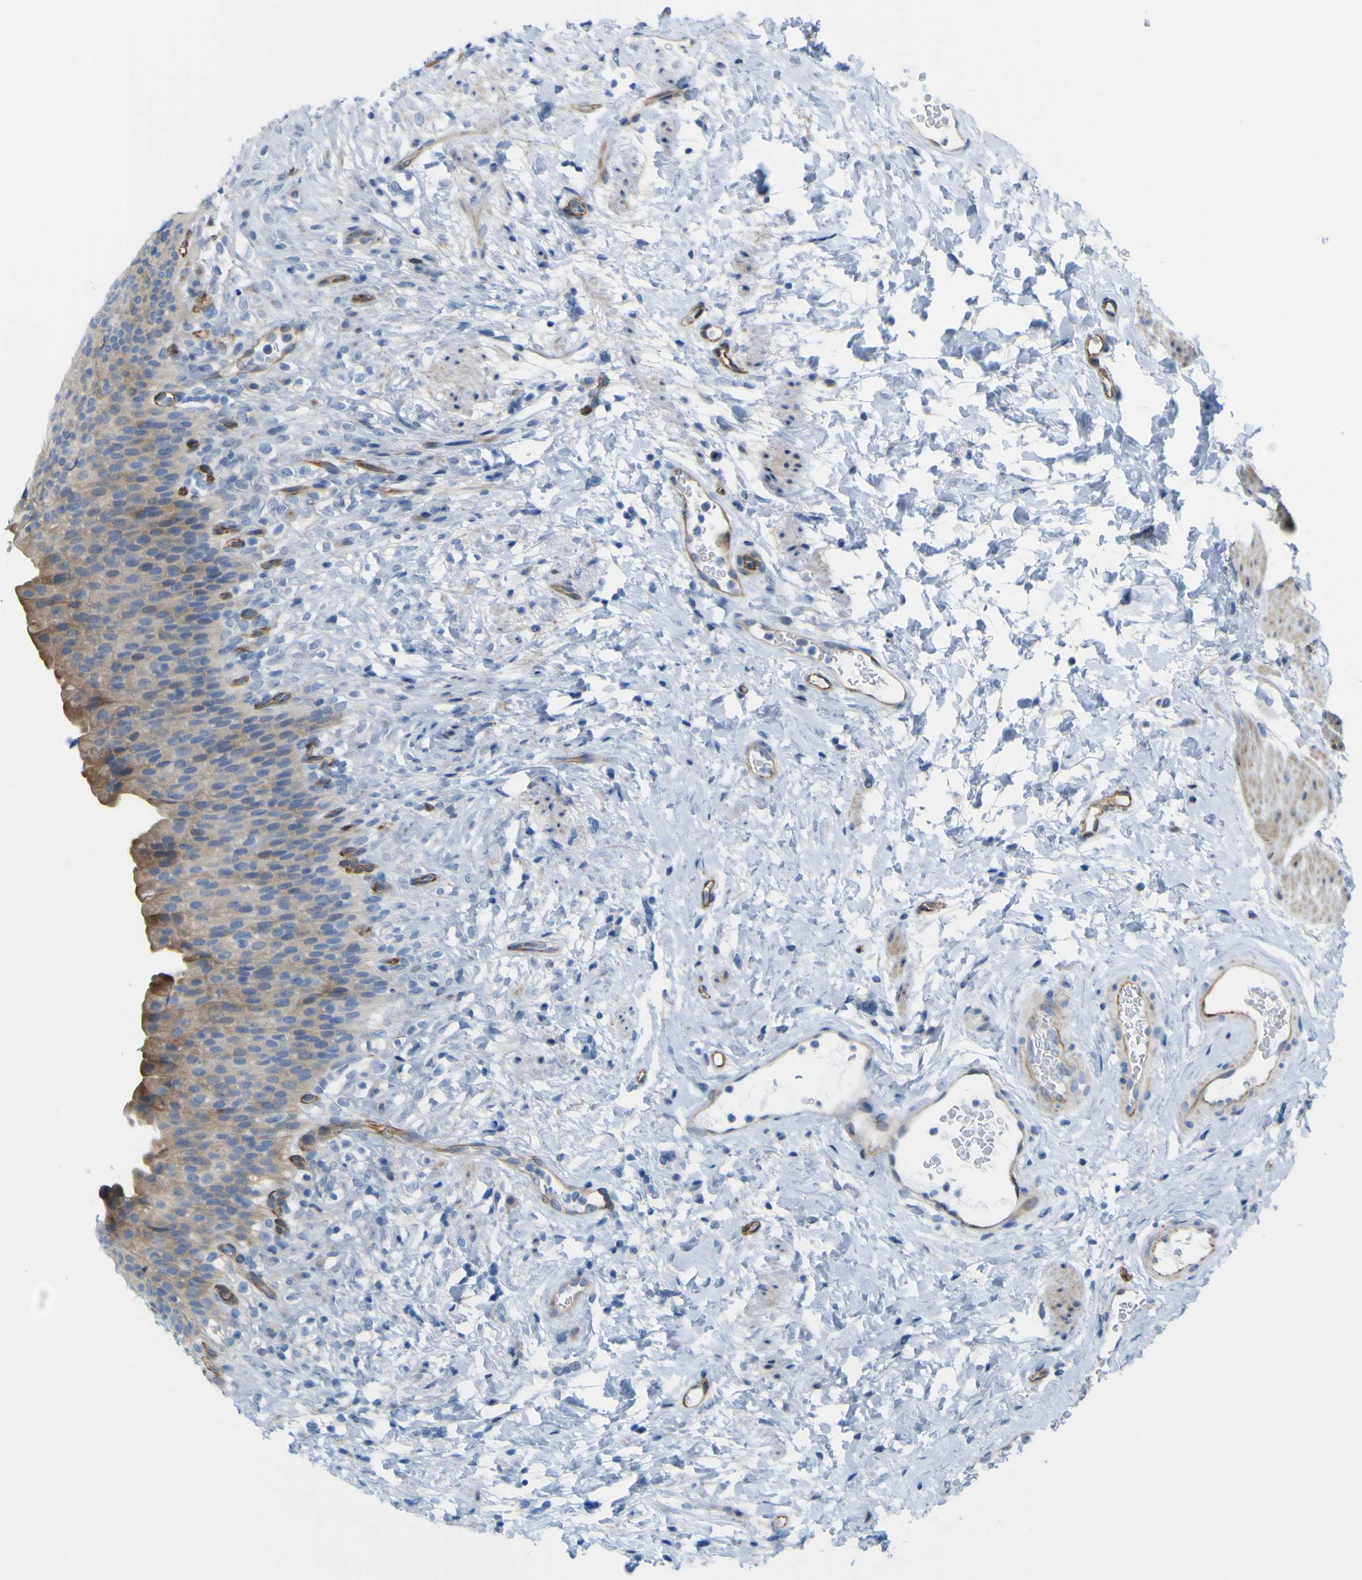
{"staining": {"intensity": "weak", "quantity": ">75%", "location": "cytoplasmic/membranous"}, "tissue": "urinary bladder", "cell_type": "Urothelial cells", "image_type": "normal", "snomed": [{"axis": "morphology", "description": "Normal tissue, NOS"}, {"axis": "topography", "description": "Urinary bladder"}], "caption": "High-magnification brightfield microscopy of benign urinary bladder stained with DAB (brown) and counterstained with hematoxylin (blue). urothelial cells exhibit weak cytoplasmic/membranous expression is present in approximately>75% of cells.", "gene": "JPH1", "patient": {"sex": "female", "age": 79}}